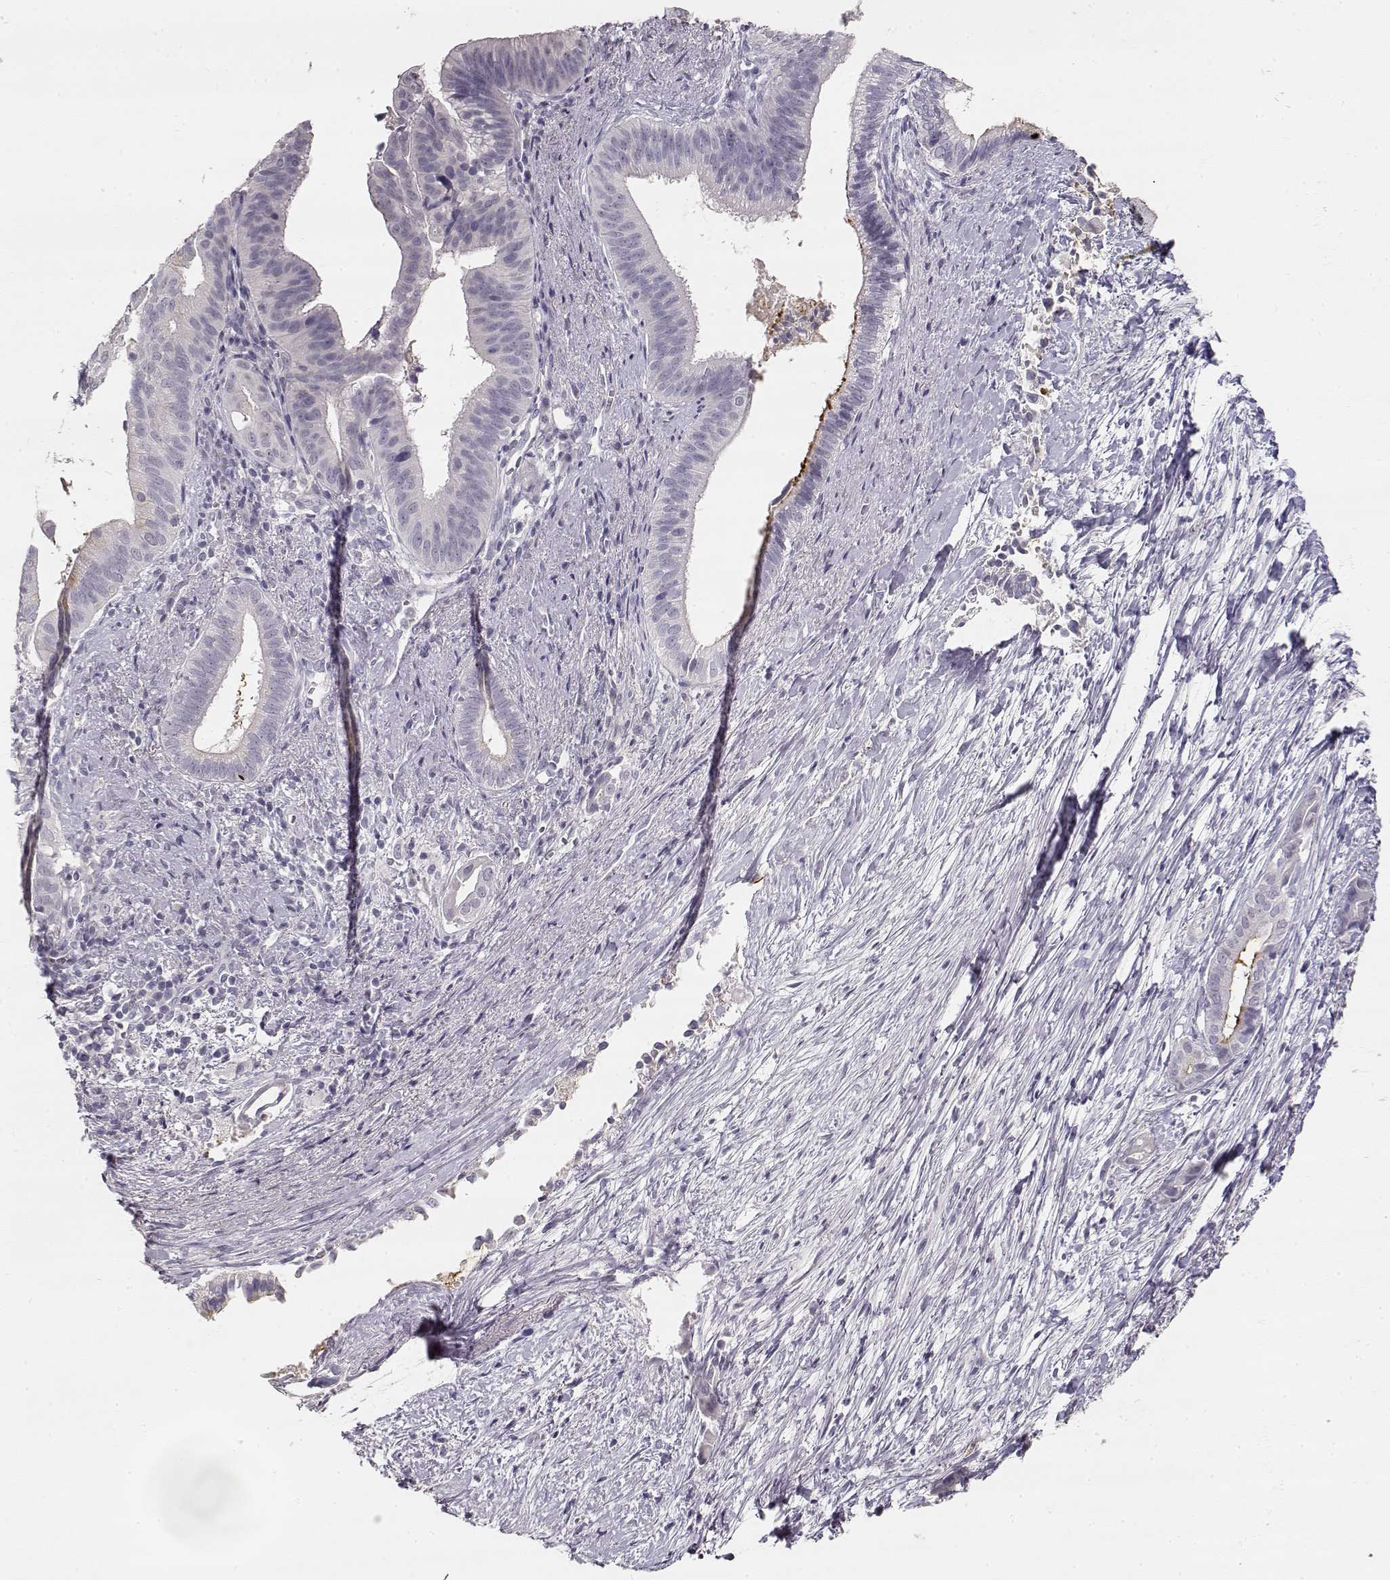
{"staining": {"intensity": "negative", "quantity": "none", "location": "none"}, "tissue": "pancreatic cancer", "cell_type": "Tumor cells", "image_type": "cancer", "snomed": [{"axis": "morphology", "description": "Adenocarcinoma, NOS"}, {"axis": "topography", "description": "Pancreas"}], "caption": "IHC image of neoplastic tissue: pancreatic cancer (adenocarcinoma) stained with DAB exhibits no significant protein expression in tumor cells. (Stains: DAB (3,3'-diaminobenzidine) IHC with hematoxylin counter stain, Microscopy: brightfield microscopy at high magnification).", "gene": "TPH2", "patient": {"sex": "male", "age": 61}}